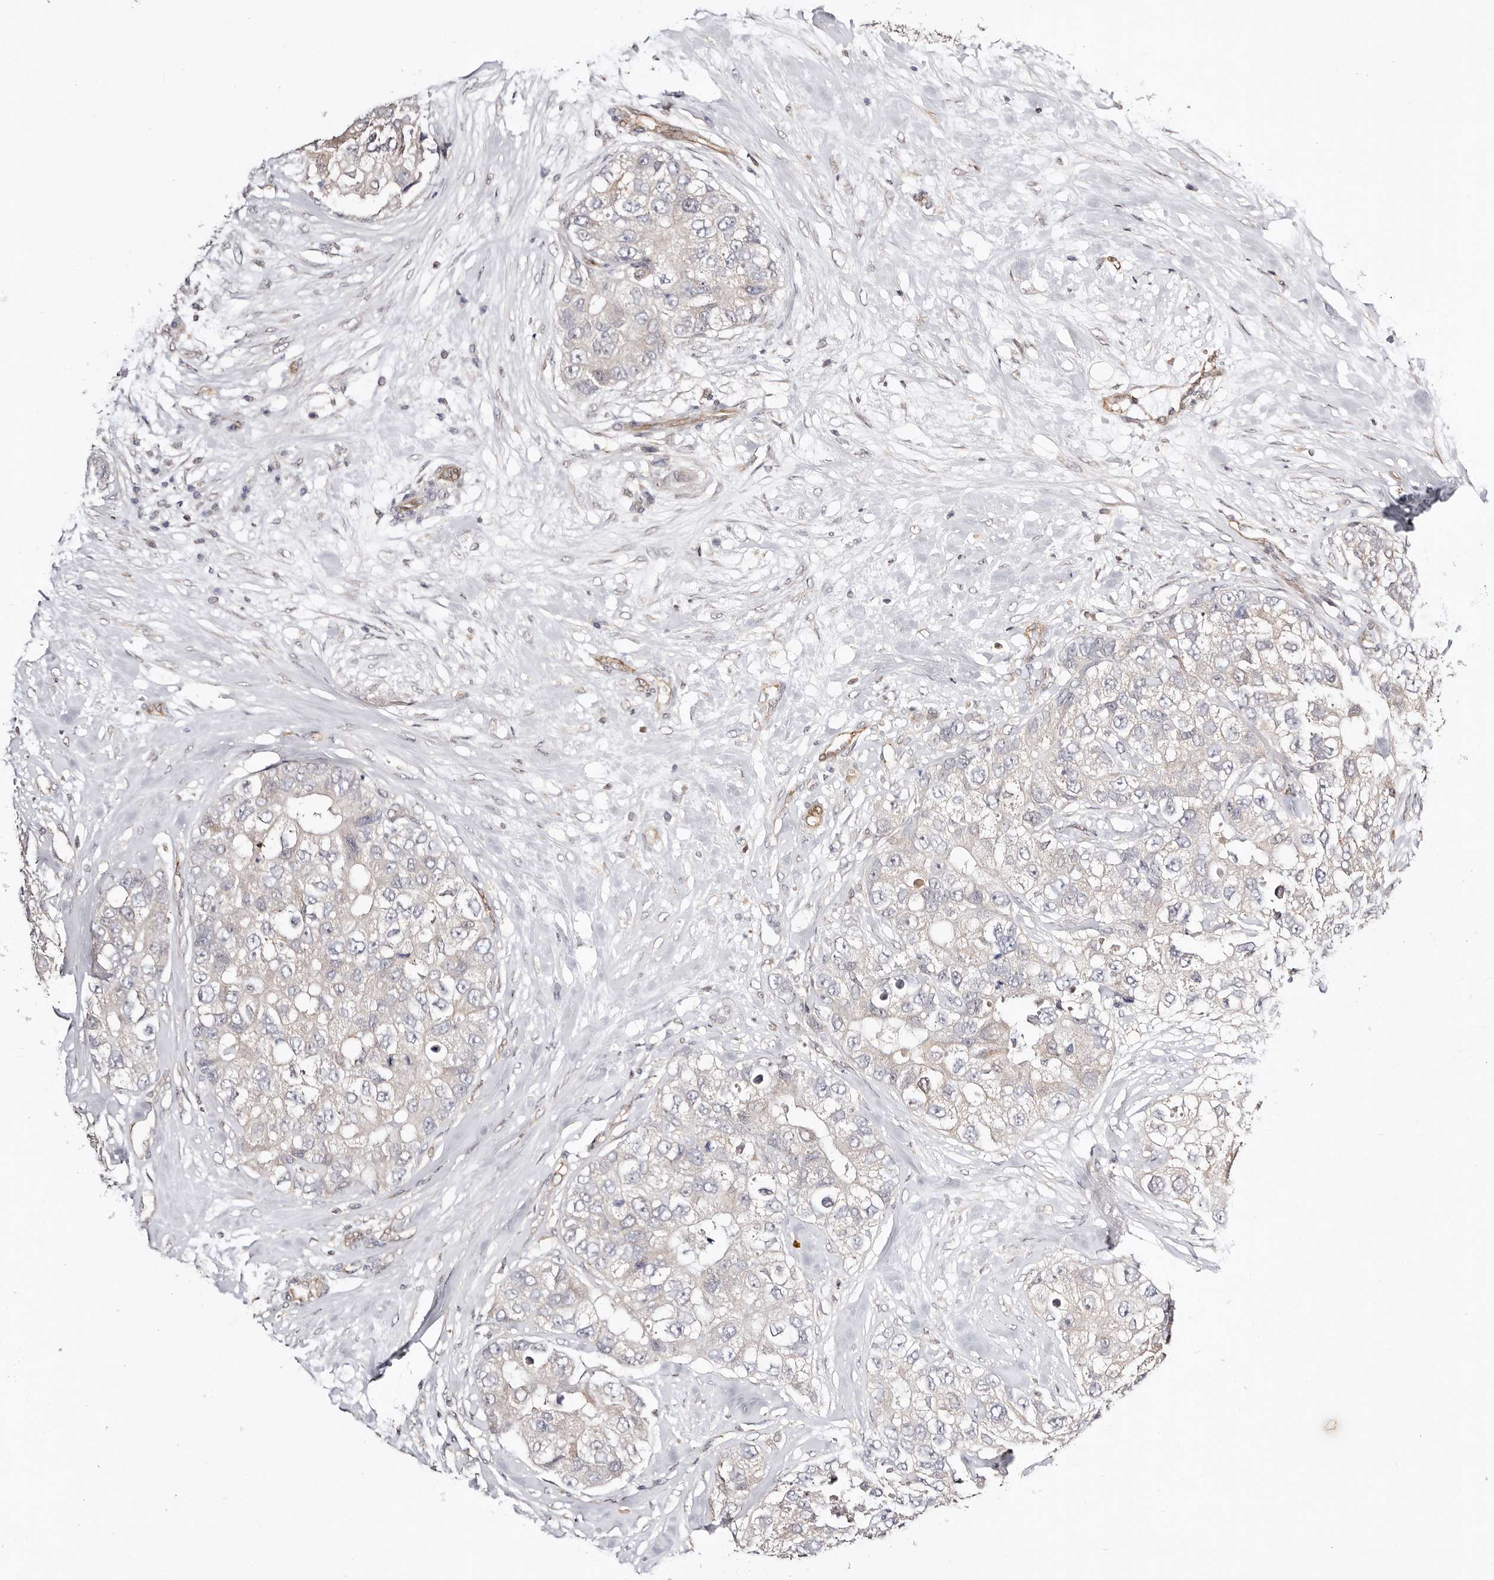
{"staining": {"intensity": "negative", "quantity": "none", "location": "none"}, "tissue": "breast cancer", "cell_type": "Tumor cells", "image_type": "cancer", "snomed": [{"axis": "morphology", "description": "Duct carcinoma"}, {"axis": "topography", "description": "Breast"}], "caption": "Breast invasive ductal carcinoma was stained to show a protein in brown. There is no significant staining in tumor cells.", "gene": "STAT5A", "patient": {"sex": "female", "age": 62}}